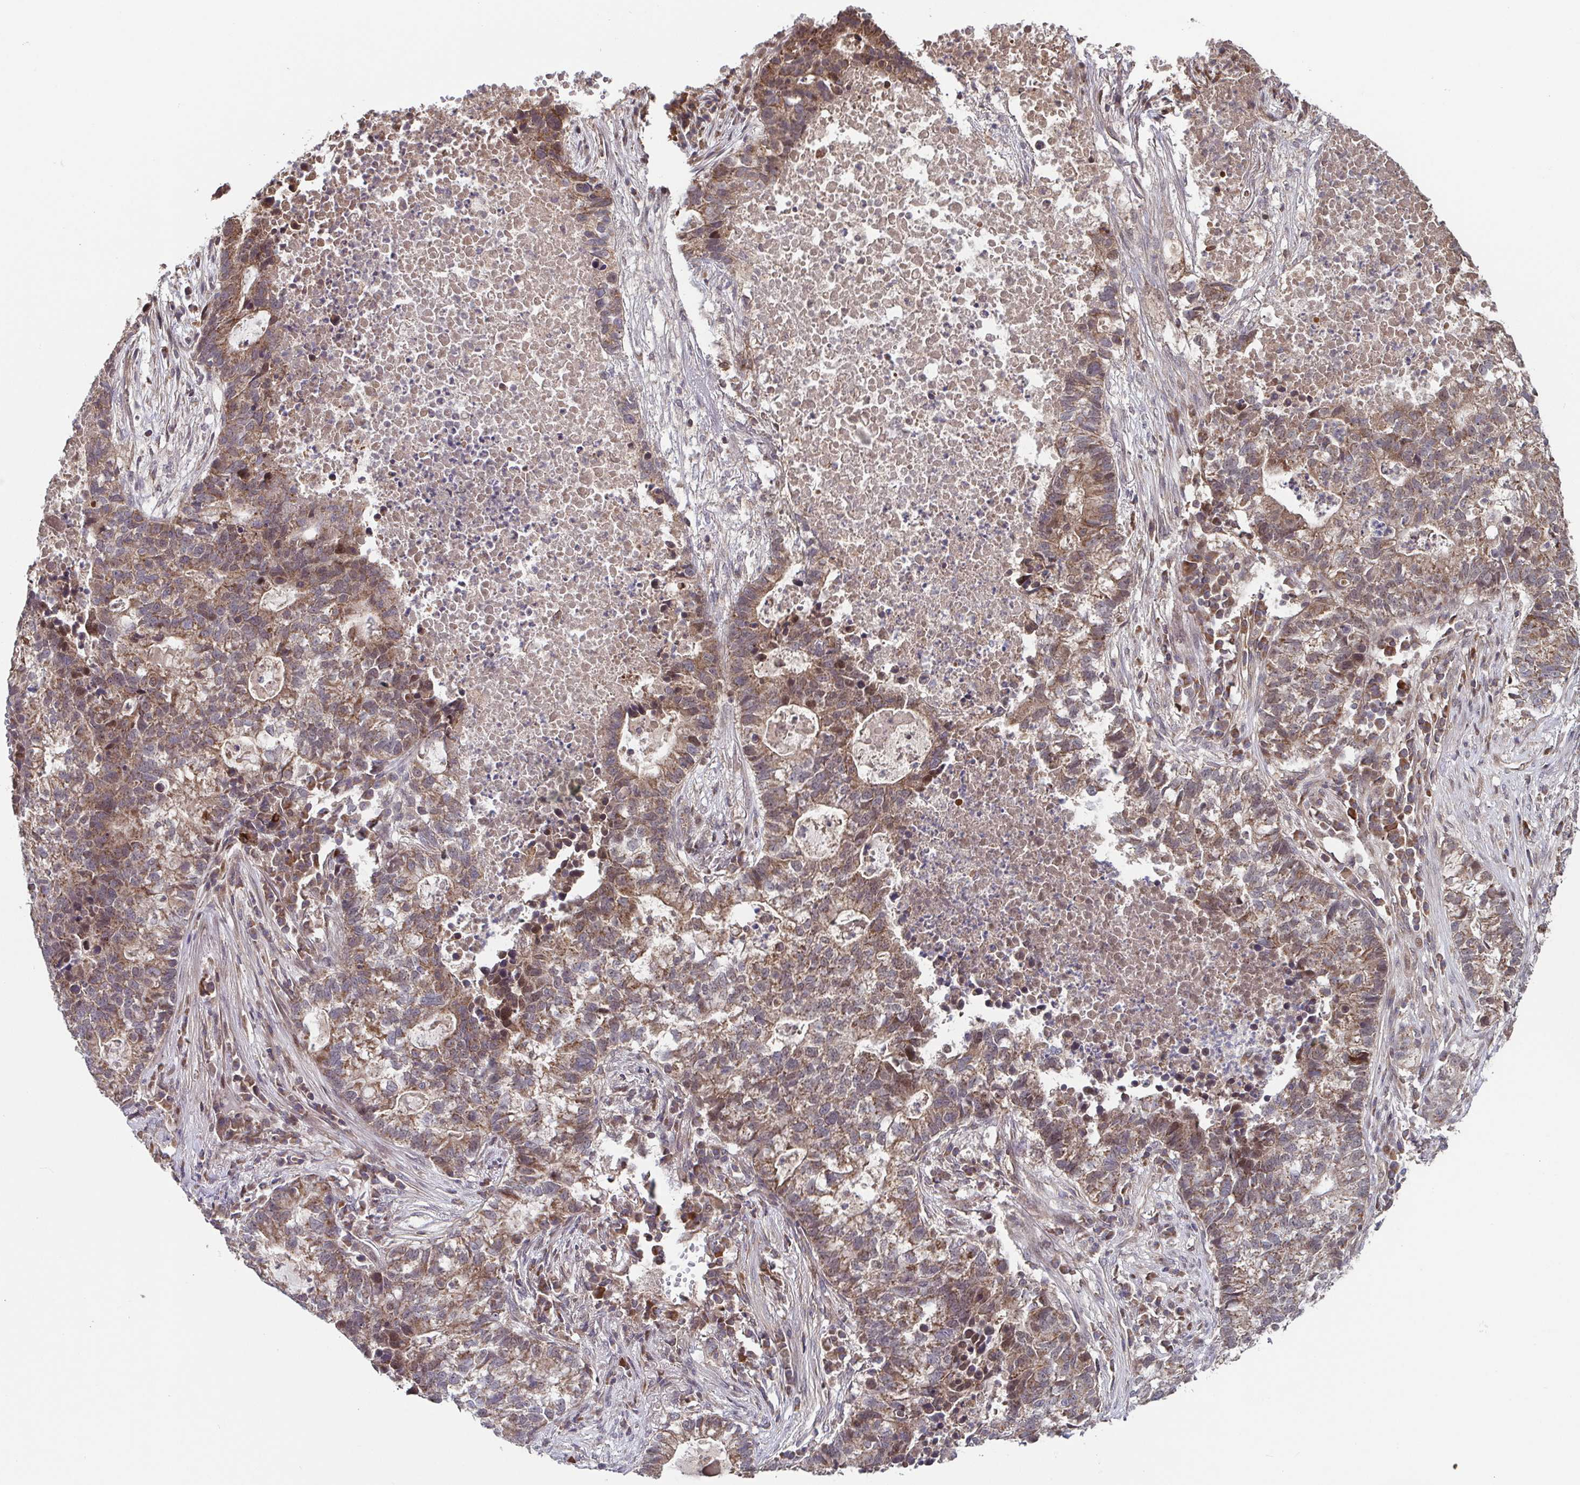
{"staining": {"intensity": "moderate", "quantity": "25%-75%", "location": "cytoplasmic/membranous,nuclear"}, "tissue": "lung cancer", "cell_type": "Tumor cells", "image_type": "cancer", "snomed": [{"axis": "morphology", "description": "Adenocarcinoma, NOS"}, {"axis": "topography", "description": "Lung"}], "caption": "There is medium levels of moderate cytoplasmic/membranous and nuclear expression in tumor cells of lung cancer (adenocarcinoma), as demonstrated by immunohistochemical staining (brown color).", "gene": "TTC19", "patient": {"sex": "male", "age": 57}}